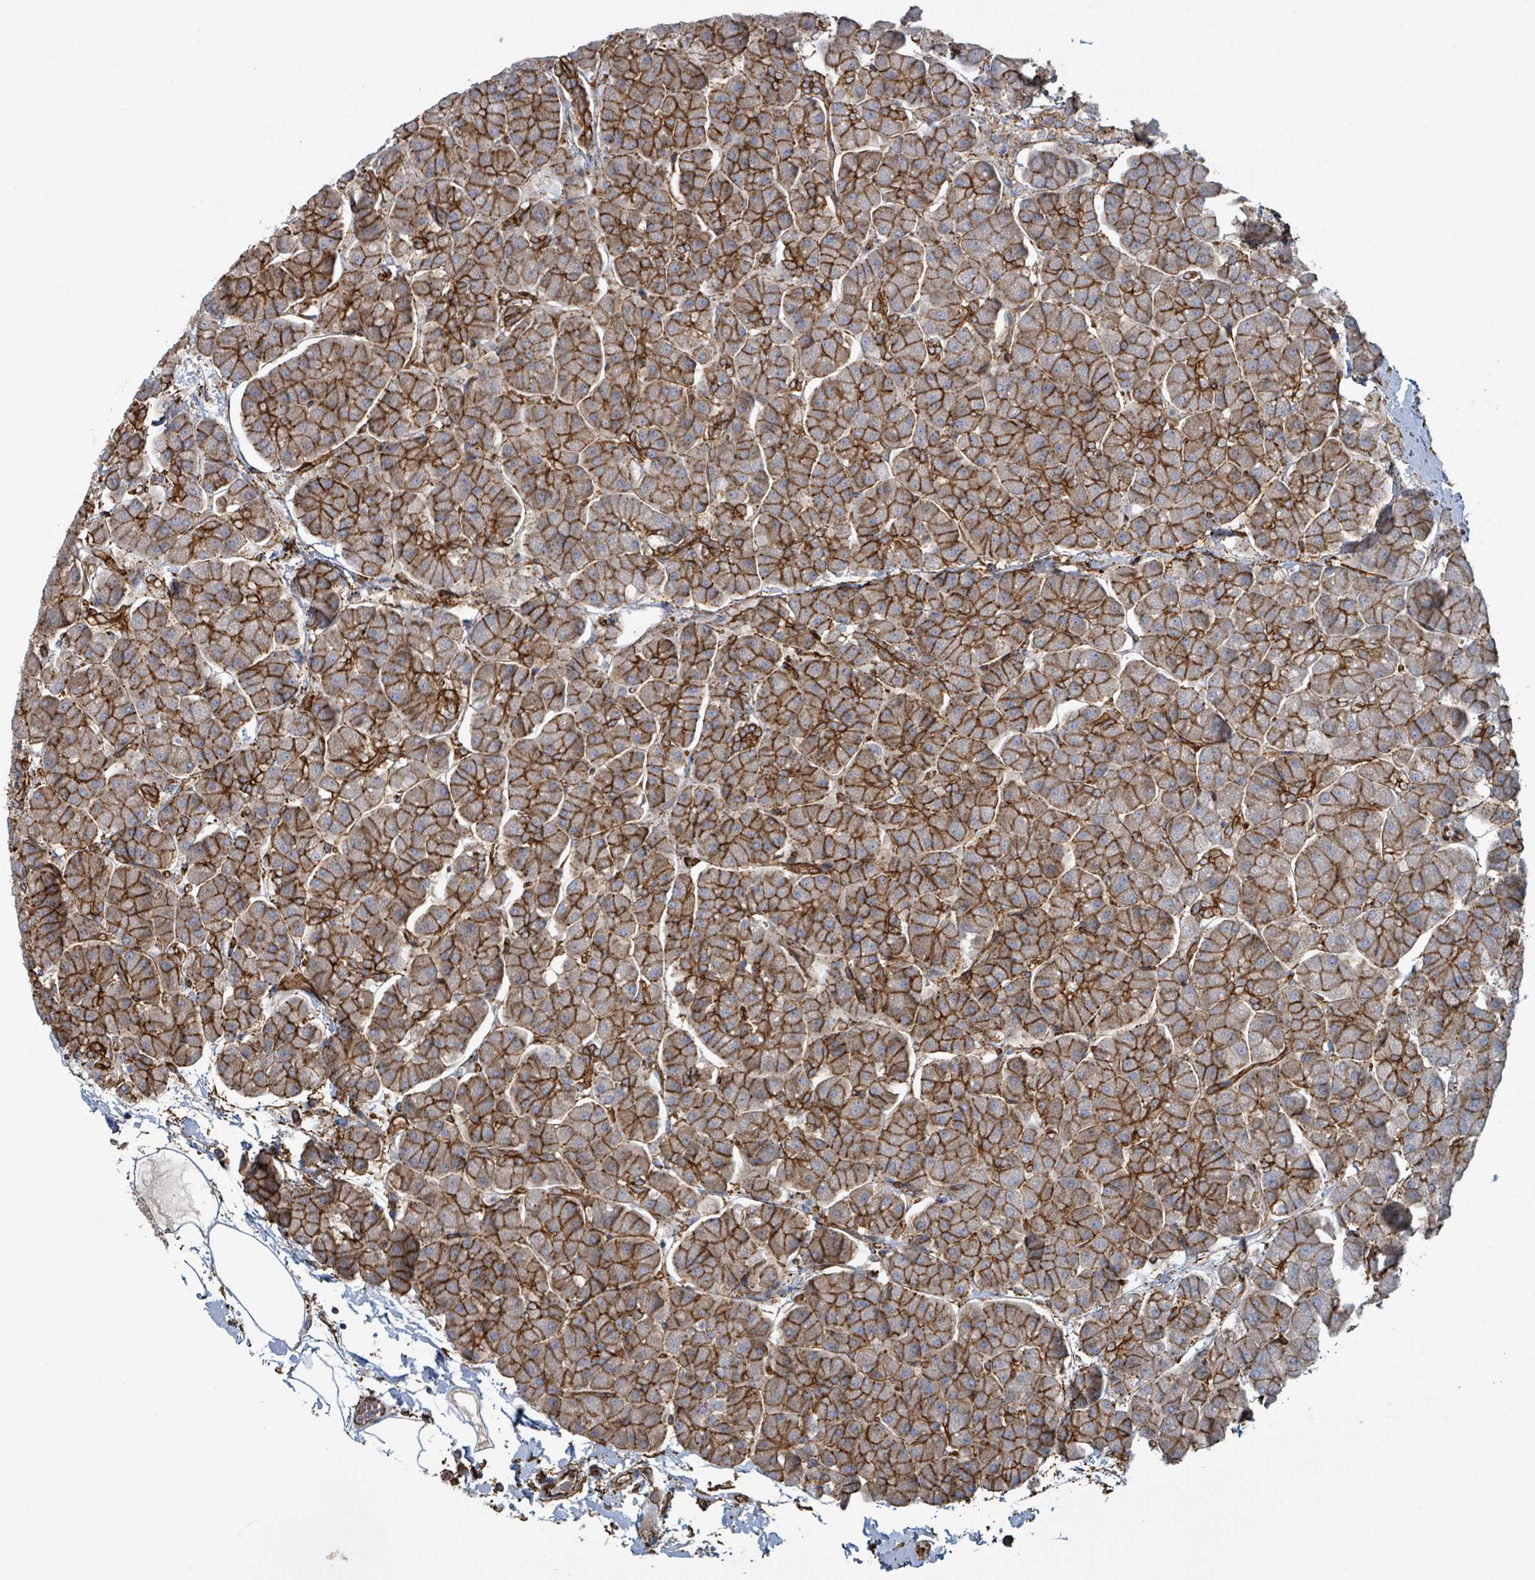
{"staining": {"intensity": "strong", "quantity": ">75%", "location": "cytoplasmic/membranous"}, "tissue": "pancreas", "cell_type": "Exocrine glandular cells", "image_type": "normal", "snomed": [{"axis": "morphology", "description": "Normal tissue, NOS"}, {"axis": "topography", "description": "Pancreas"}, {"axis": "topography", "description": "Peripheral nerve tissue"}], "caption": "Exocrine glandular cells exhibit high levels of strong cytoplasmic/membranous expression in about >75% of cells in benign human pancreas. The protein is stained brown, and the nuclei are stained in blue (DAB IHC with brightfield microscopy, high magnification).", "gene": "LDOC1", "patient": {"sex": "male", "age": 54}}